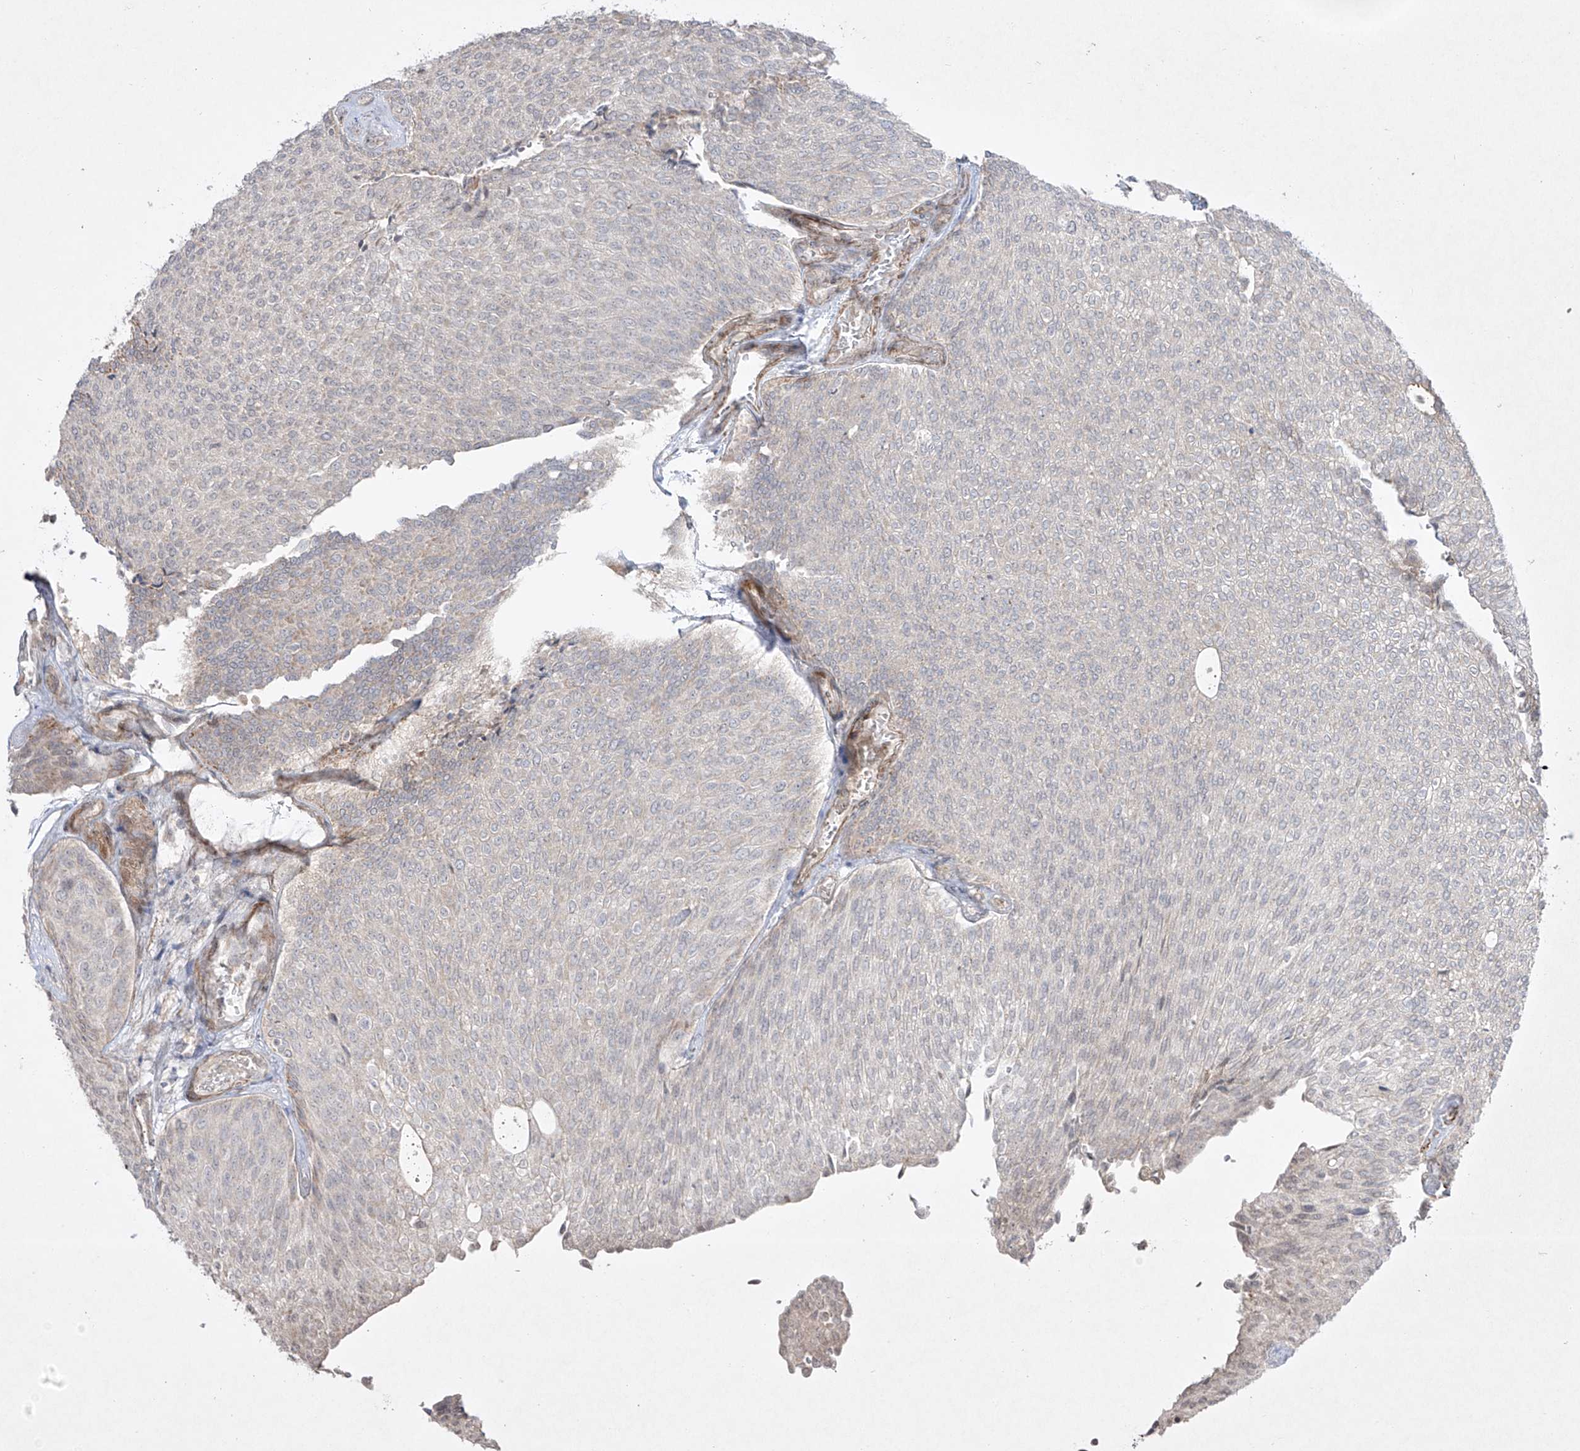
{"staining": {"intensity": "negative", "quantity": "none", "location": "none"}, "tissue": "urothelial cancer", "cell_type": "Tumor cells", "image_type": "cancer", "snomed": [{"axis": "morphology", "description": "Urothelial carcinoma, Low grade"}, {"axis": "topography", "description": "Urinary bladder"}], "caption": "Urothelial cancer was stained to show a protein in brown. There is no significant staining in tumor cells.", "gene": "KDM1B", "patient": {"sex": "female", "age": 79}}